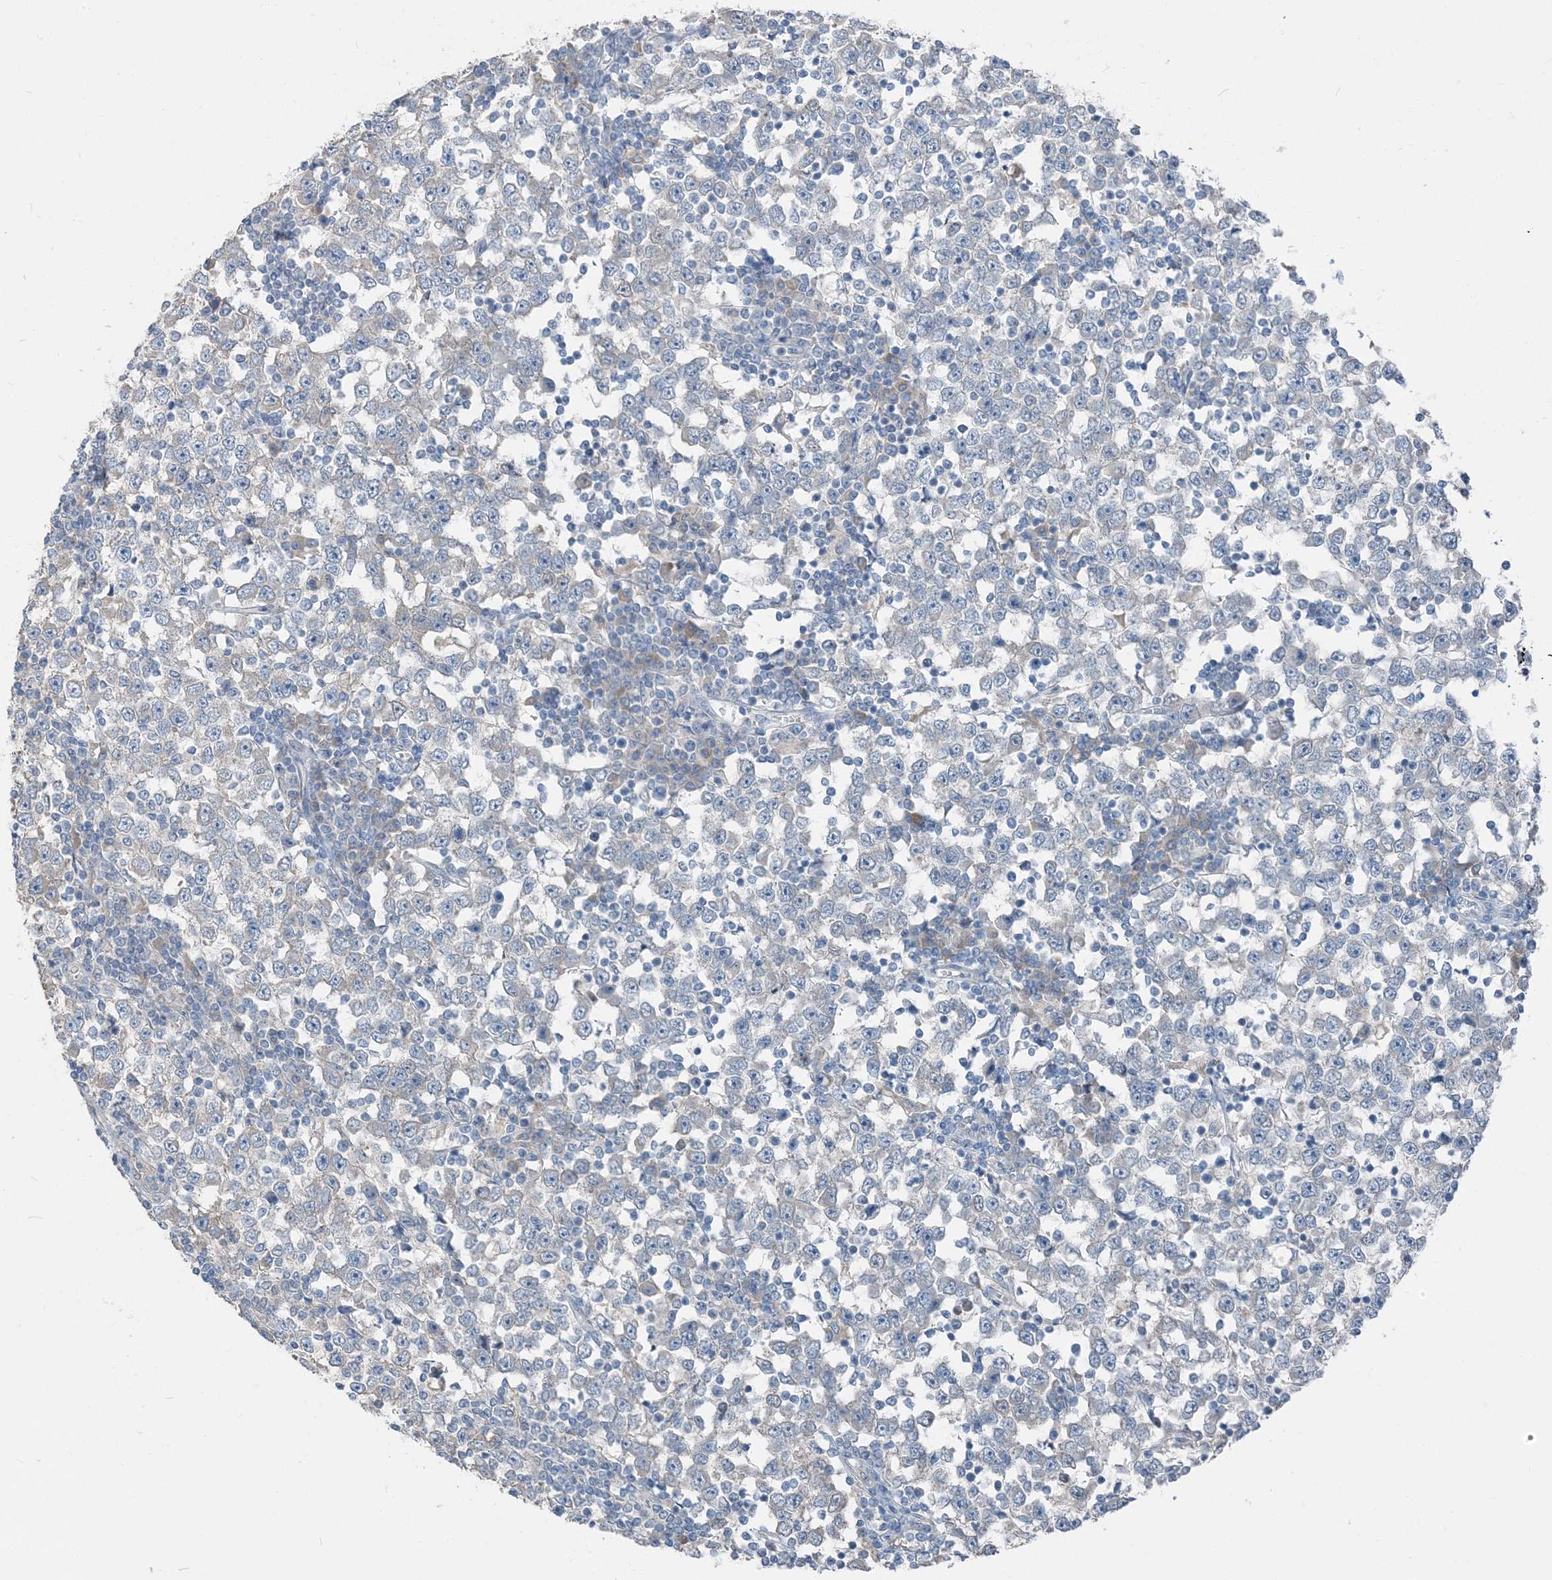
{"staining": {"intensity": "negative", "quantity": "none", "location": "none"}, "tissue": "testis cancer", "cell_type": "Tumor cells", "image_type": "cancer", "snomed": [{"axis": "morphology", "description": "Seminoma, NOS"}, {"axis": "topography", "description": "Testis"}], "caption": "Testis cancer was stained to show a protein in brown. There is no significant expression in tumor cells.", "gene": "NCOA7", "patient": {"sex": "male", "age": 65}}